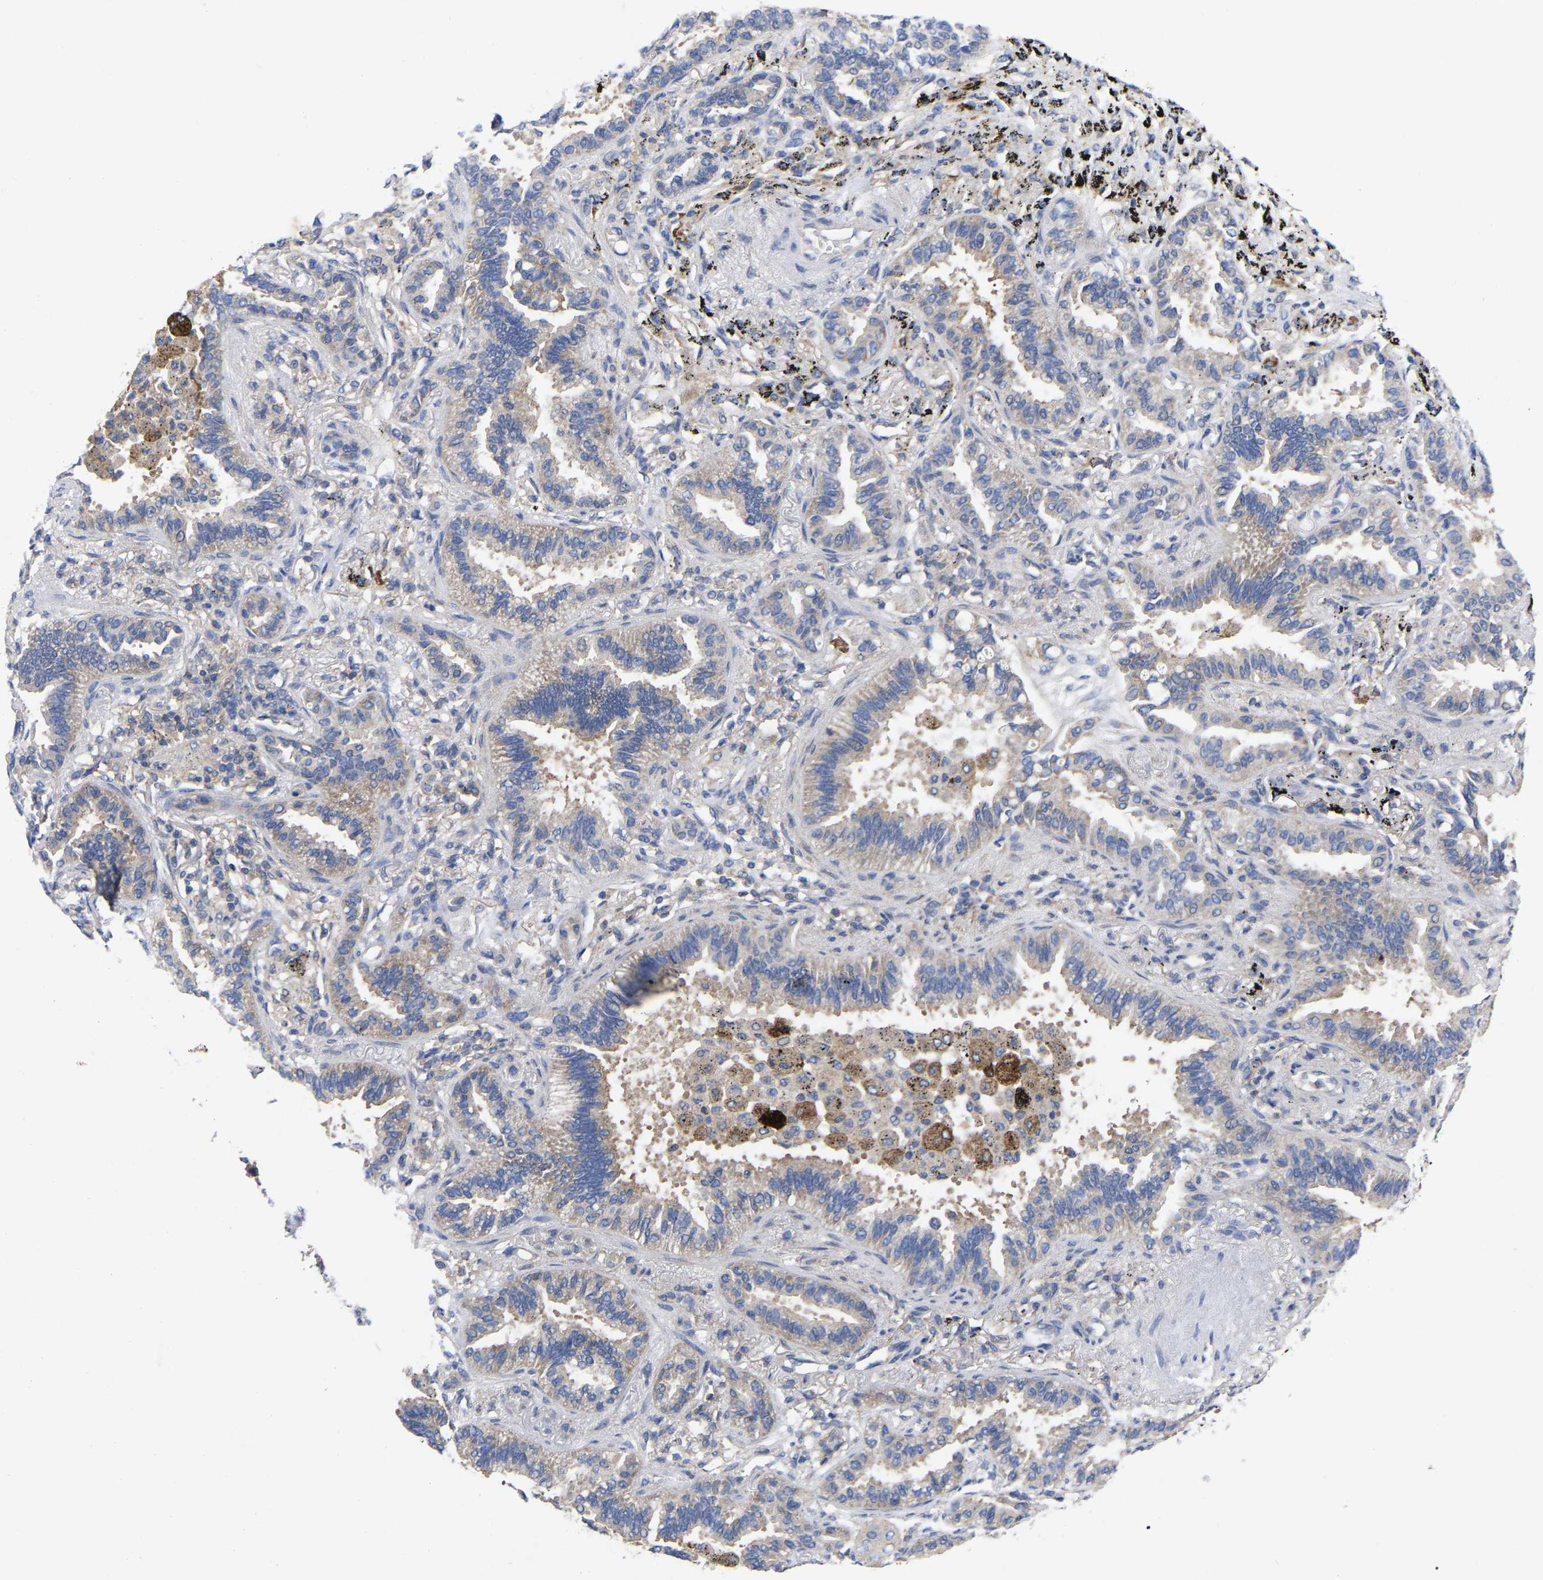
{"staining": {"intensity": "weak", "quantity": ">75%", "location": "cytoplasmic/membranous"}, "tissue": "lung cancer", "cell_type": "Tumor cells", "image_type": "cancer", "snomed": [{"axis": "morphology", "description": "Normal tissue, NOS"}, {"axis": "morphology", "description": "Adenocarcinoma, NOS"}, {"axis": "topography", "description": "Lung"}], "caption": "Protein analysis of lung cancer (adenocarcinoma) tissue displays weak cytoplasmic/membranous positivity in approximately >75% of tumor cells.", "gene": "TCP1", "patient": {"sex": "male", "age": 59}}